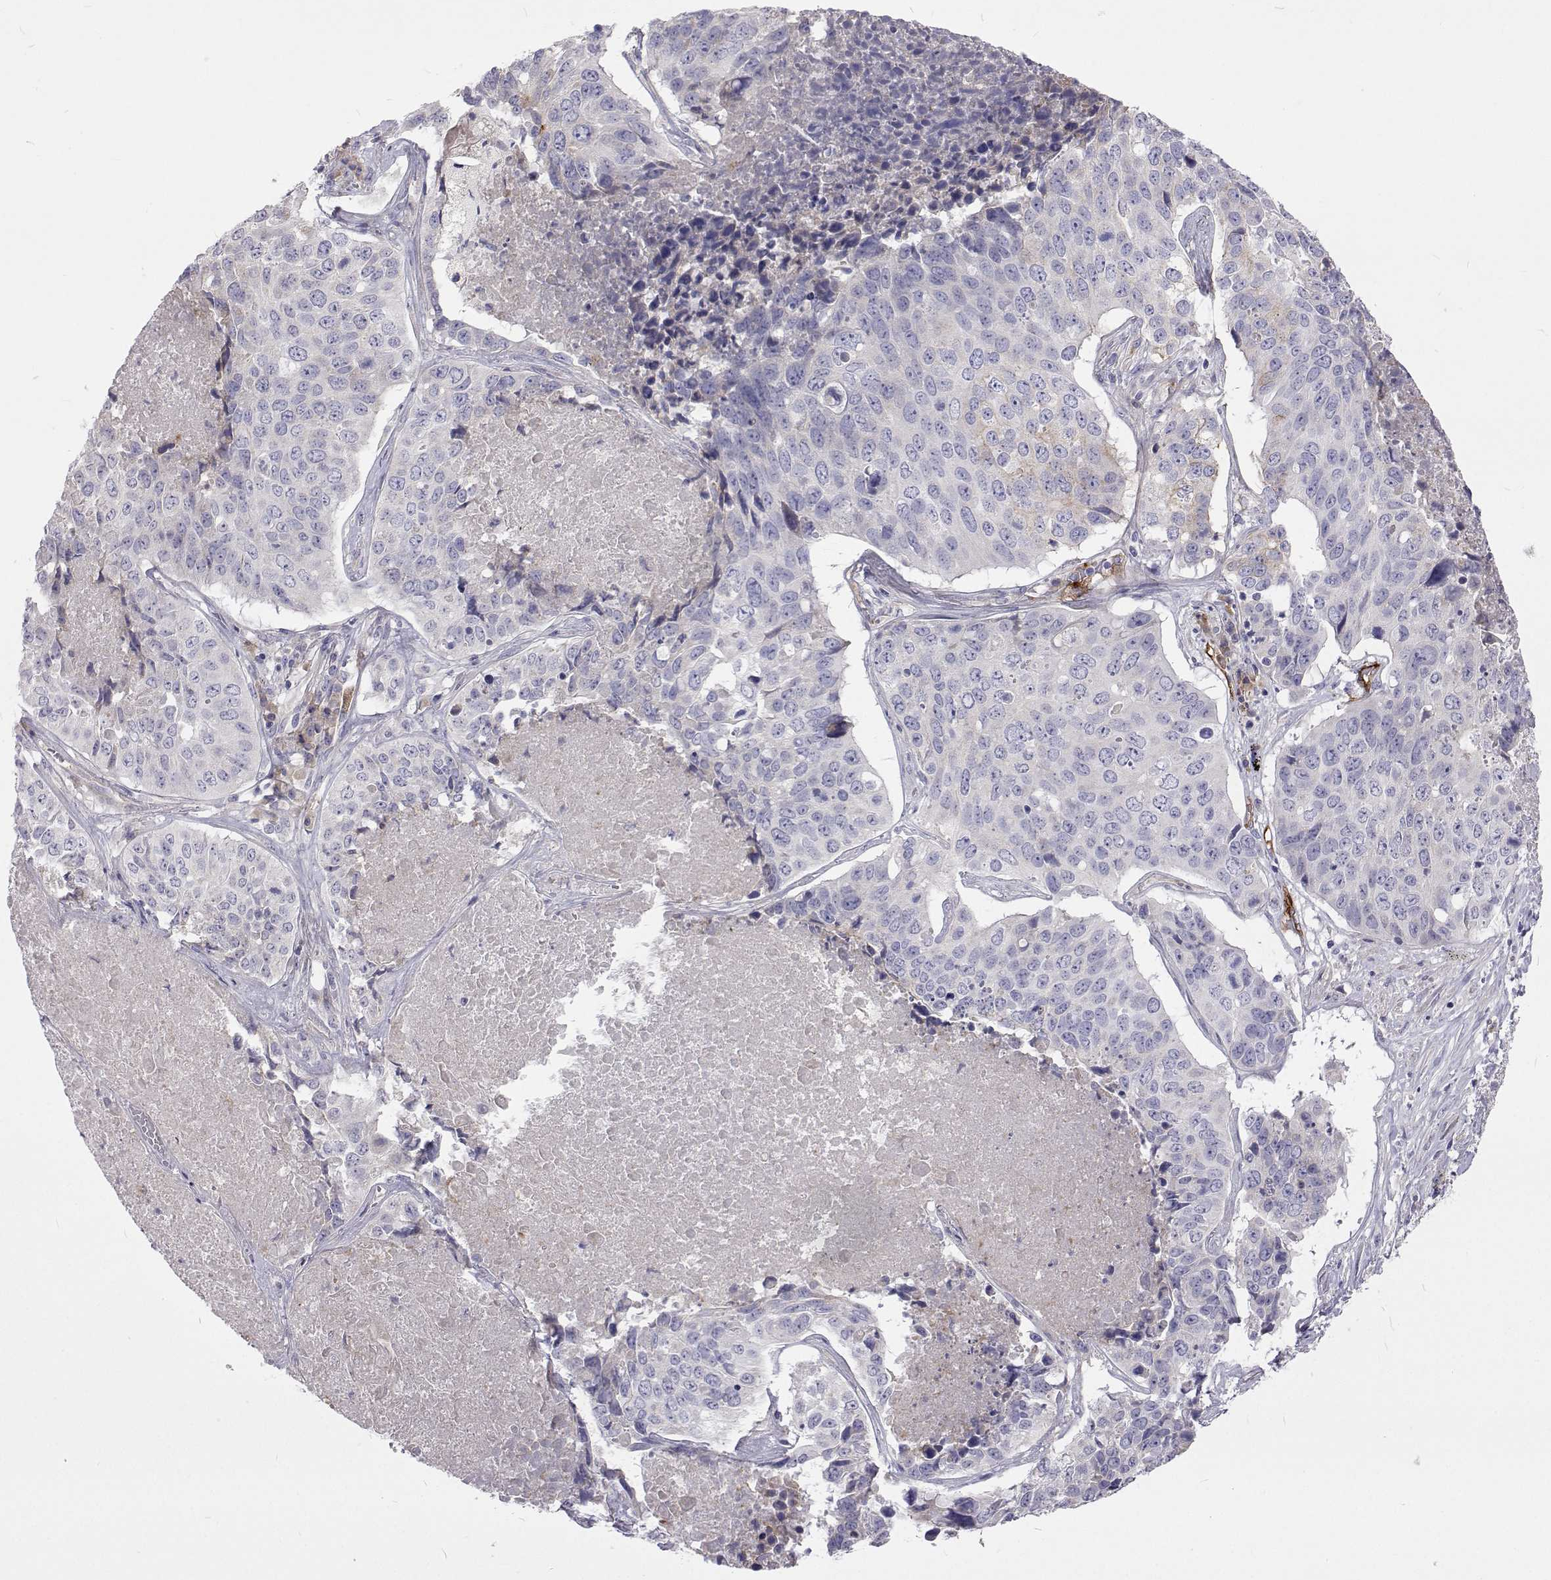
{"staining": {"intensity": "negative", "quantity": "none", "location": "none"}, "tissue": "lung cancer", "cell_type": "Tumor cells", "image_type": "cancer", "snomed": [{"axis": "morphology", "description": "Normal tissue, NOS"}, {"axis": "morphology", "description": "Squamous cell carcinoma, NOS"}, {"axis": "topography", "description": "Bronchus"}, {"axis": "topography", "description": "Lung"}], "caption": "IHC of human squamous cell carcinoma (lung) shows no expression in tumor cells. (Brightfield microscopy of DAB (3,3'-diaminobenzidine) immunohistochemistry (IHC) at high magnification).", "gene": "NPR3", "patient": {"sex": "male", "age": 64}}